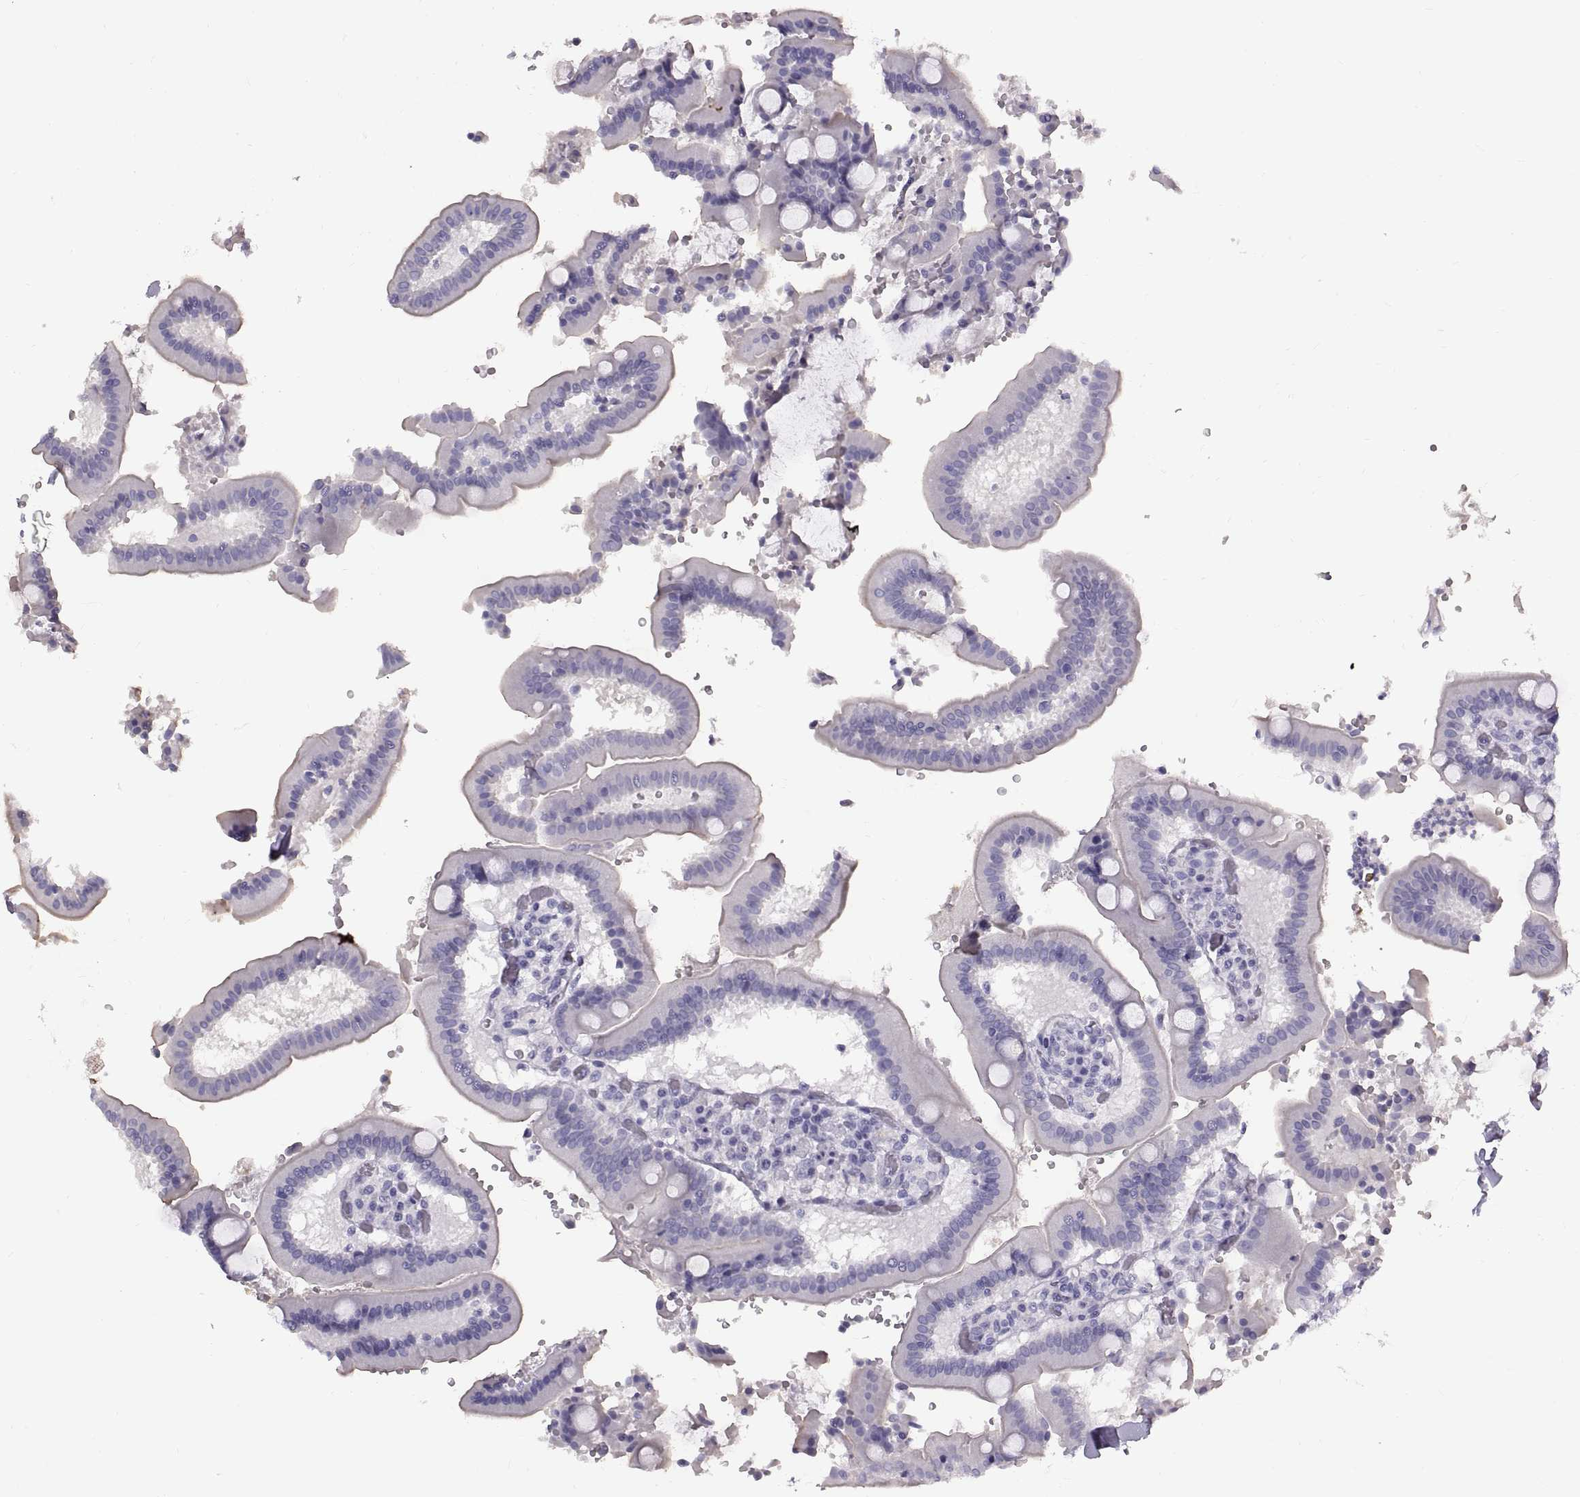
{"staining": {"intensity": "negative", "quantity": "none", "location": "none"}, "tissue": "duodenum", "cell_type": "Glandular cells", "image_type": "normal", "snomed": [{"axis": "morphology", "description": "Normal tissue, NOS"}, {"axis": "topography", "description": "Duodenum"}], "caption": "This is a photomicrograph of IHC staining of unremarkable duodenum, which shows no expression in glandular cells. The staining was performed using DAB (3,3'-diaminobenzidine) to visualize the protein expression in brown, while the nuclei were stained in blue with hematoxylin (Magnification: 20x).", "gene": "WFDC8", "patient": {"sex": "female", "age": 62}}